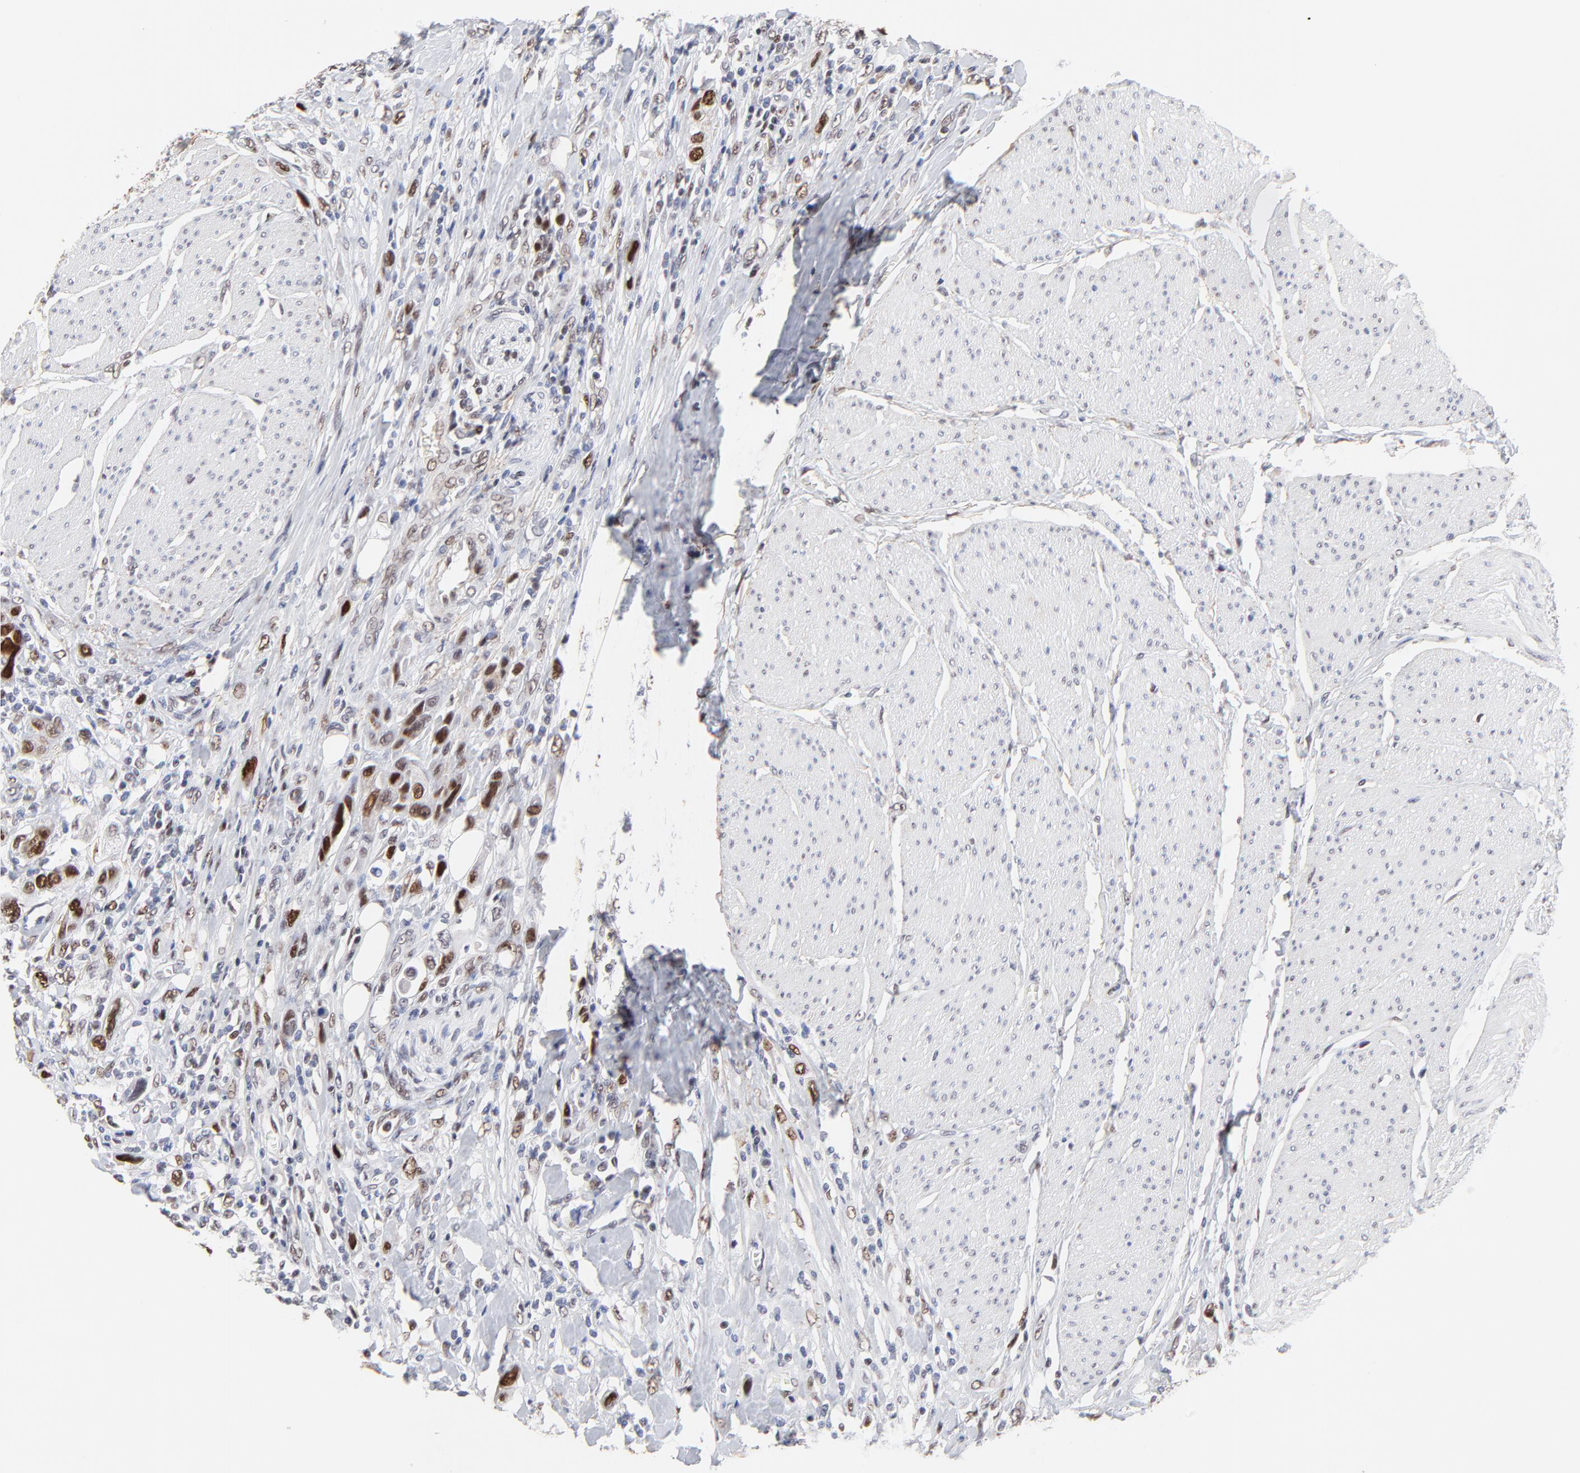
{"staining": {"intensity": "strong", "quantity": ">75%", "location": "nuclear"}, "tissue": "urothelial cancer", "cell_type": "Tumor cells", "image_type": "cancer", "snomed": [{"axis": "morphology", "description": "Urothelial carcinoma, High grade"}, {"axis": "topography", "description": "Urinary bladder"}], "caption": "This photomicrograph demonstrates immunohistochemistry staining of high-grade urothelial carcinoma, with high strong nuclear positivity in approximately >75% of tumor cells.", "gene": "OGFOD1", "patient": {"sex": "male", "age": 50}}